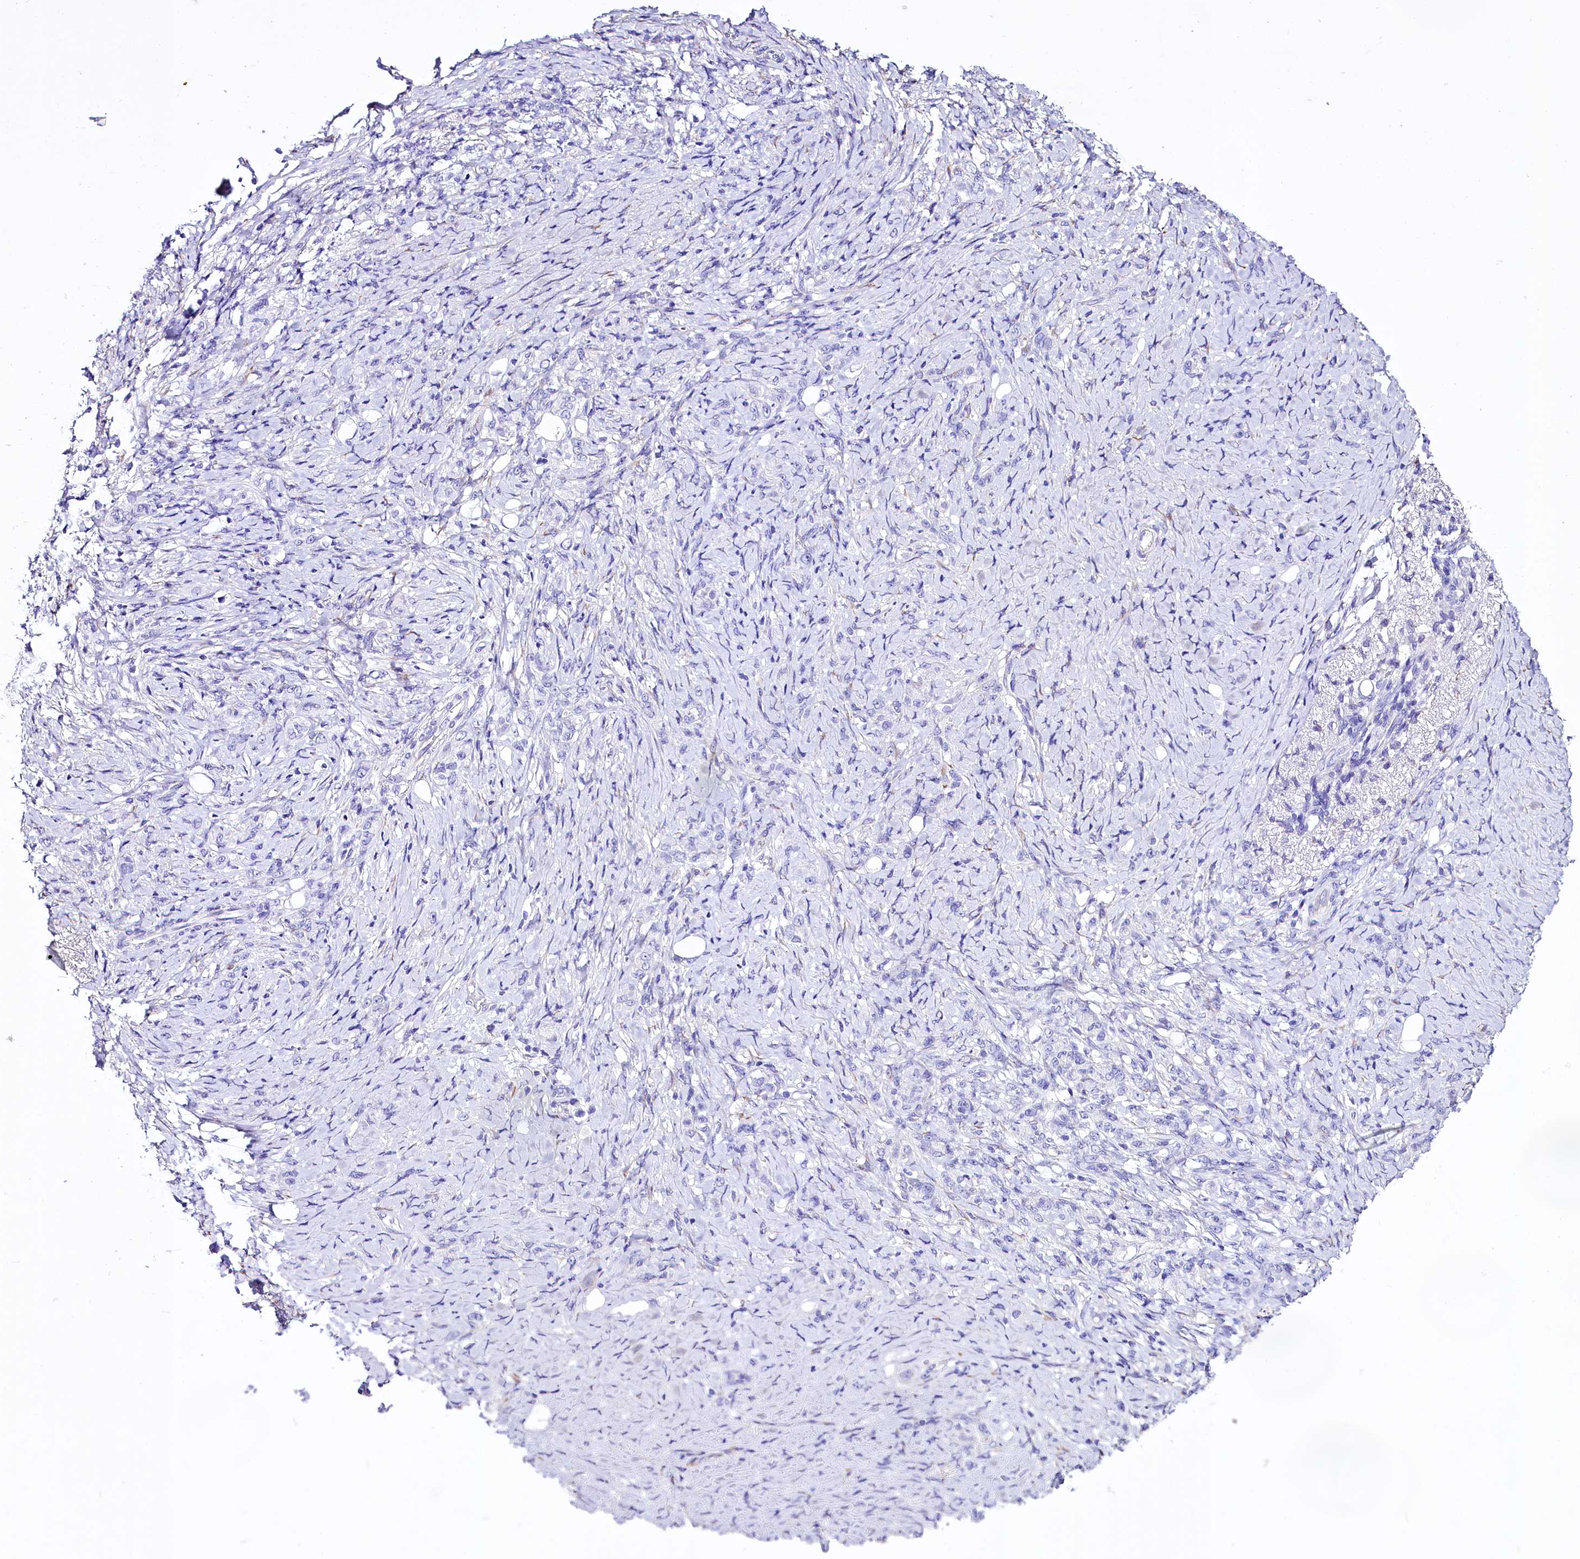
{"staining": {"intensity": "negative", "quantity": "none", "location": "none"}, "tissue": "stomach cancer", "cell_type": "Tumor cells", "image_type": "cancer", "snomed": [{"axis": "morphology", "description": "Adenocarcinoma, NOS"}, {"axis": "topography", "description": "Stomach"}], "caption": "The immunohistochemistry micrograph has no significant staining in tumor cells of stomach cancer tissue. The staining was performed using DAB (3,3'-diaminobenzidine) to visualize the protein expression in brown, while the nuclei were stained in blue with hematoxylin (Magnification: 20x).", "gene": "A2ML1", "patient": {"sex": "female", "age": 79}}